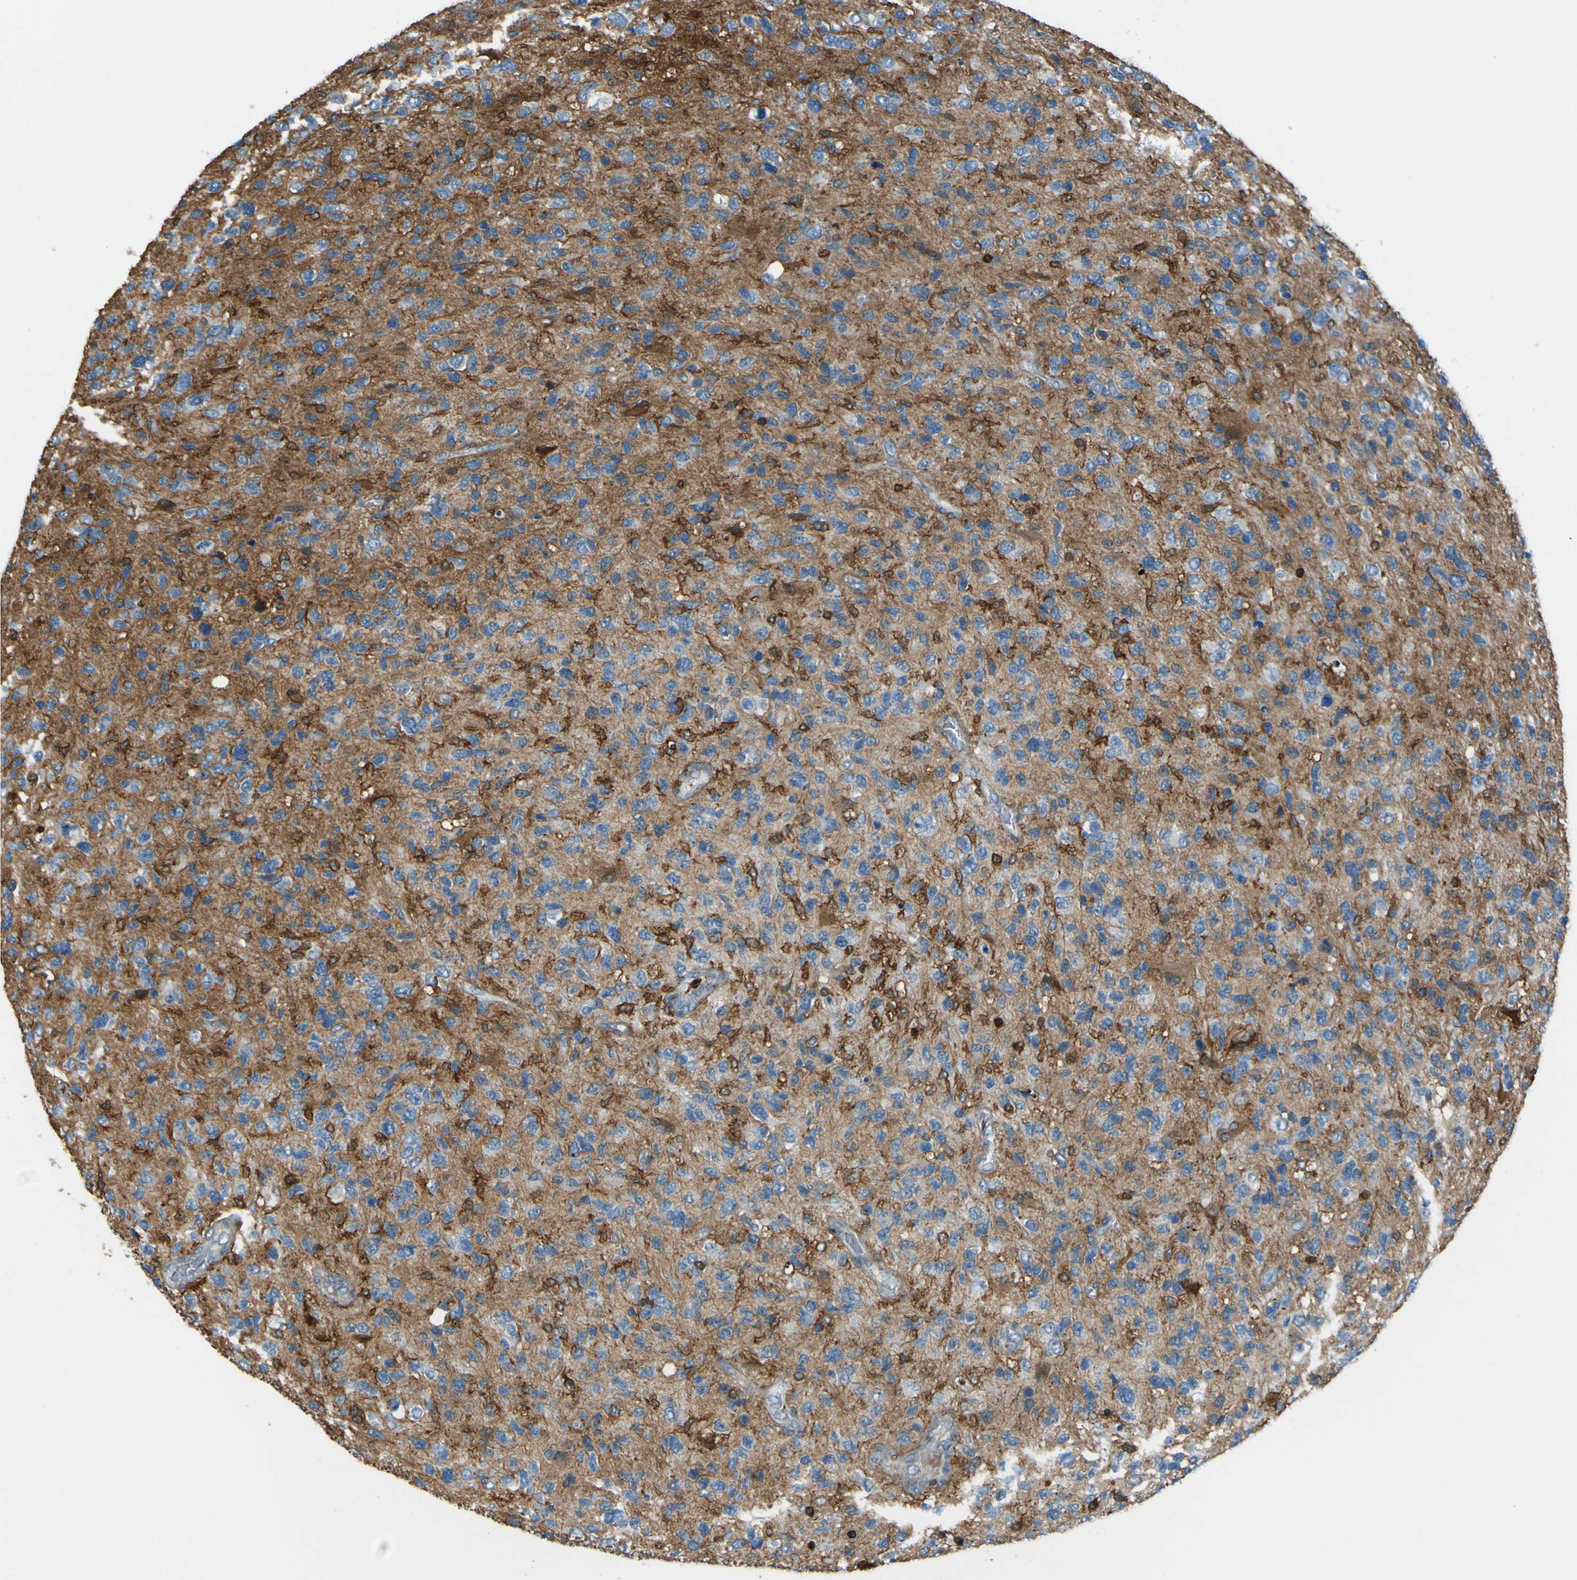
{"staining": {"intensity": "moderate", "quantity": "25%-75%", "location": "cytoplasmic/membranous"}, "tissue": "glioma", "cell_type": "Tumor cells", "image_type": "cancer", "snomed": [{"axis": "morphology", "description": "Glioma, malignant, High grade"}, {"axis": "topography", "description": "Brain"}], "caption": "A brown stain shows moderate cytoplasmic/membranous staining of a protein in human glioma tumor cells.", "gene": "PCDHB5", "patient": {"sex": "female", "age": 58}}